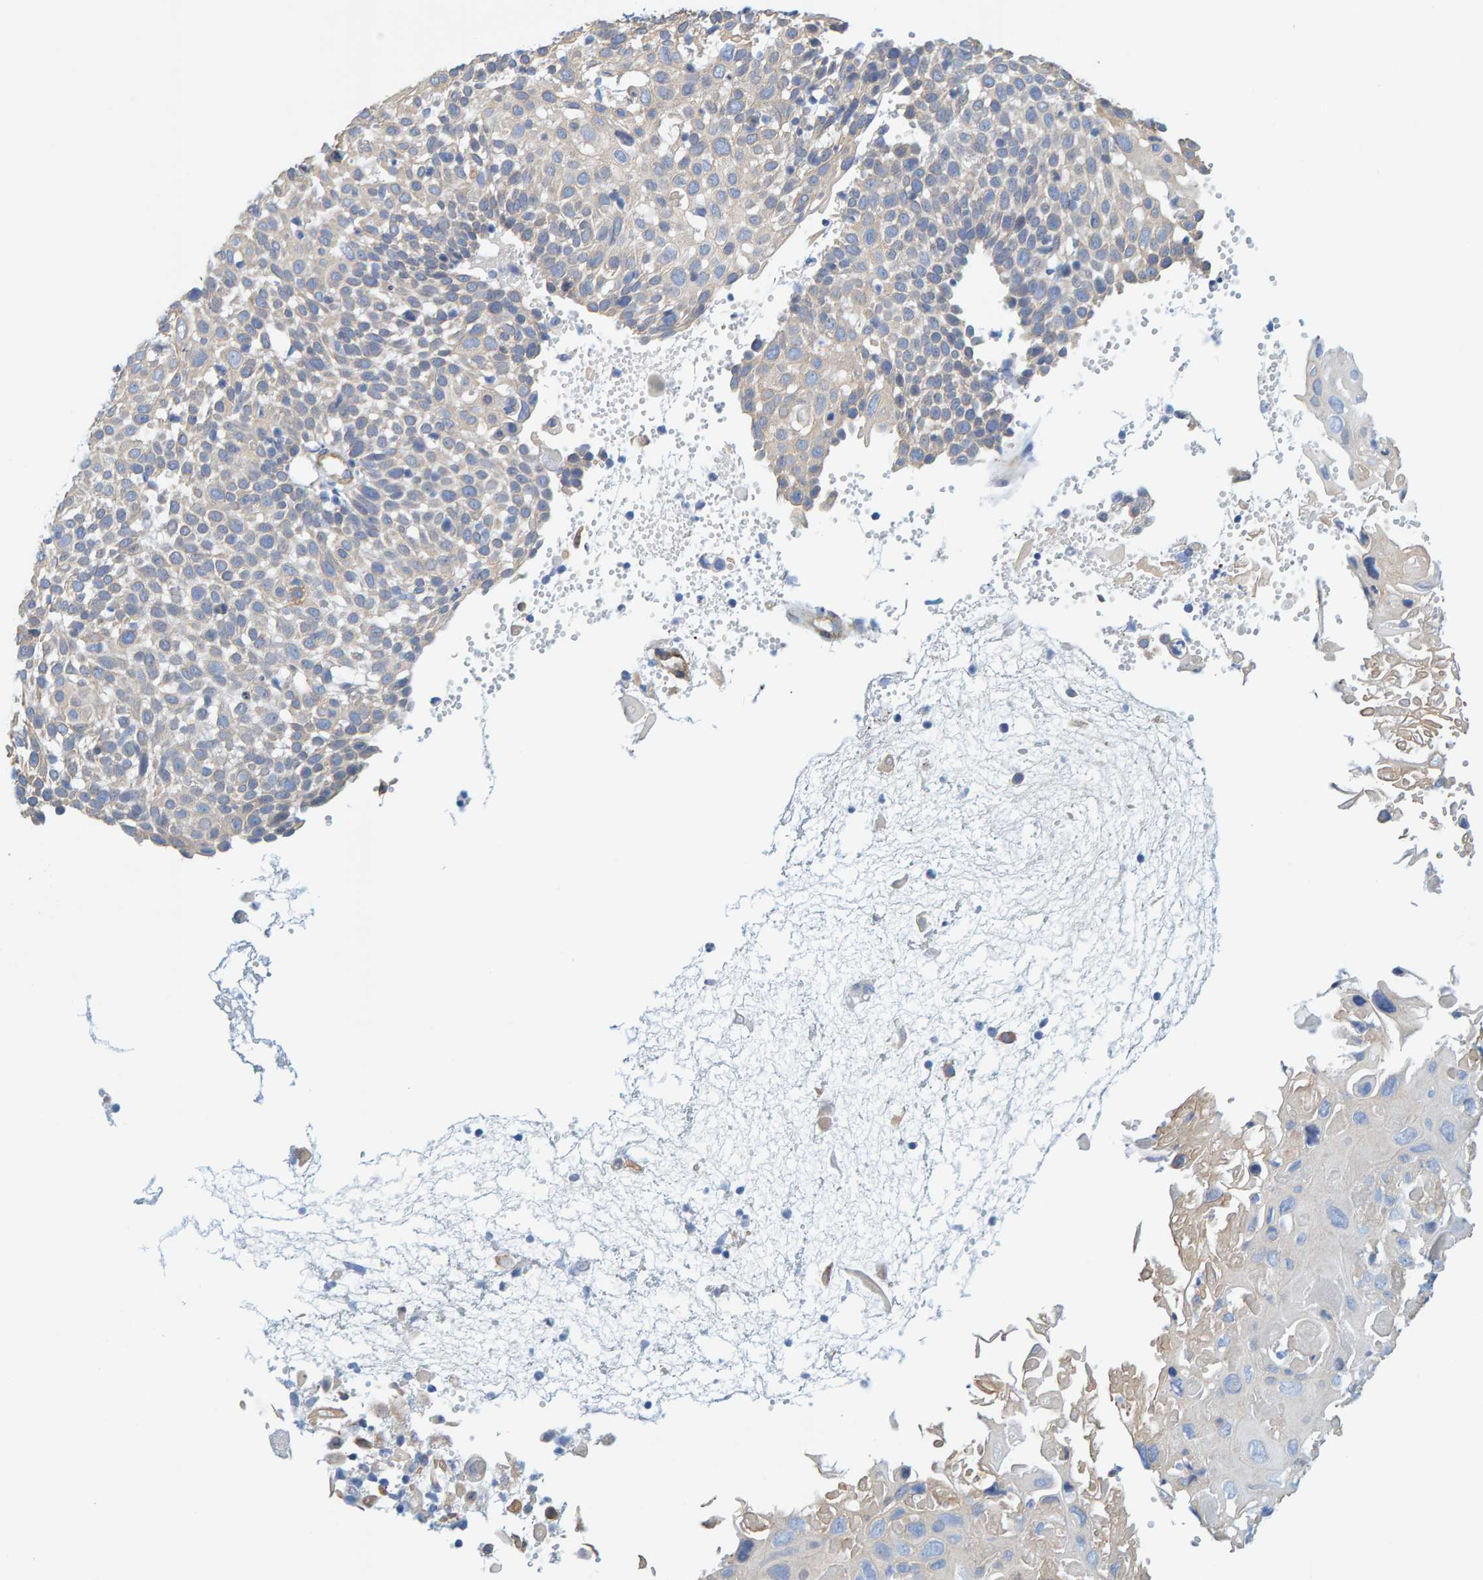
{"staining": {"intensity": "moderate", "quantity": "<25%", "location": "cytoplasmic/membranous"}, "tissue": "cervical cancer", "cell_type": "Tumor cells", "image_type": "cancer", "snomed": [{"axis": "morphology", "description": "Squamous cell carcinoma, NOS"}, {"axis": "topography", "description": "Cervix"}], "caption": "Immunohistochemistry of human cervical cancer exhibits low levels of moderate cytoplasmic/membranous positivity in approximately <25% of tumor cells. The staining was performed using DAB to visualize the protein expression in brown, while the nuclei were stained in blue with hematoxylin (Magnification: 20x).", "gene": "MAP1B", "patient": {"sex": "female", "age": 74}}